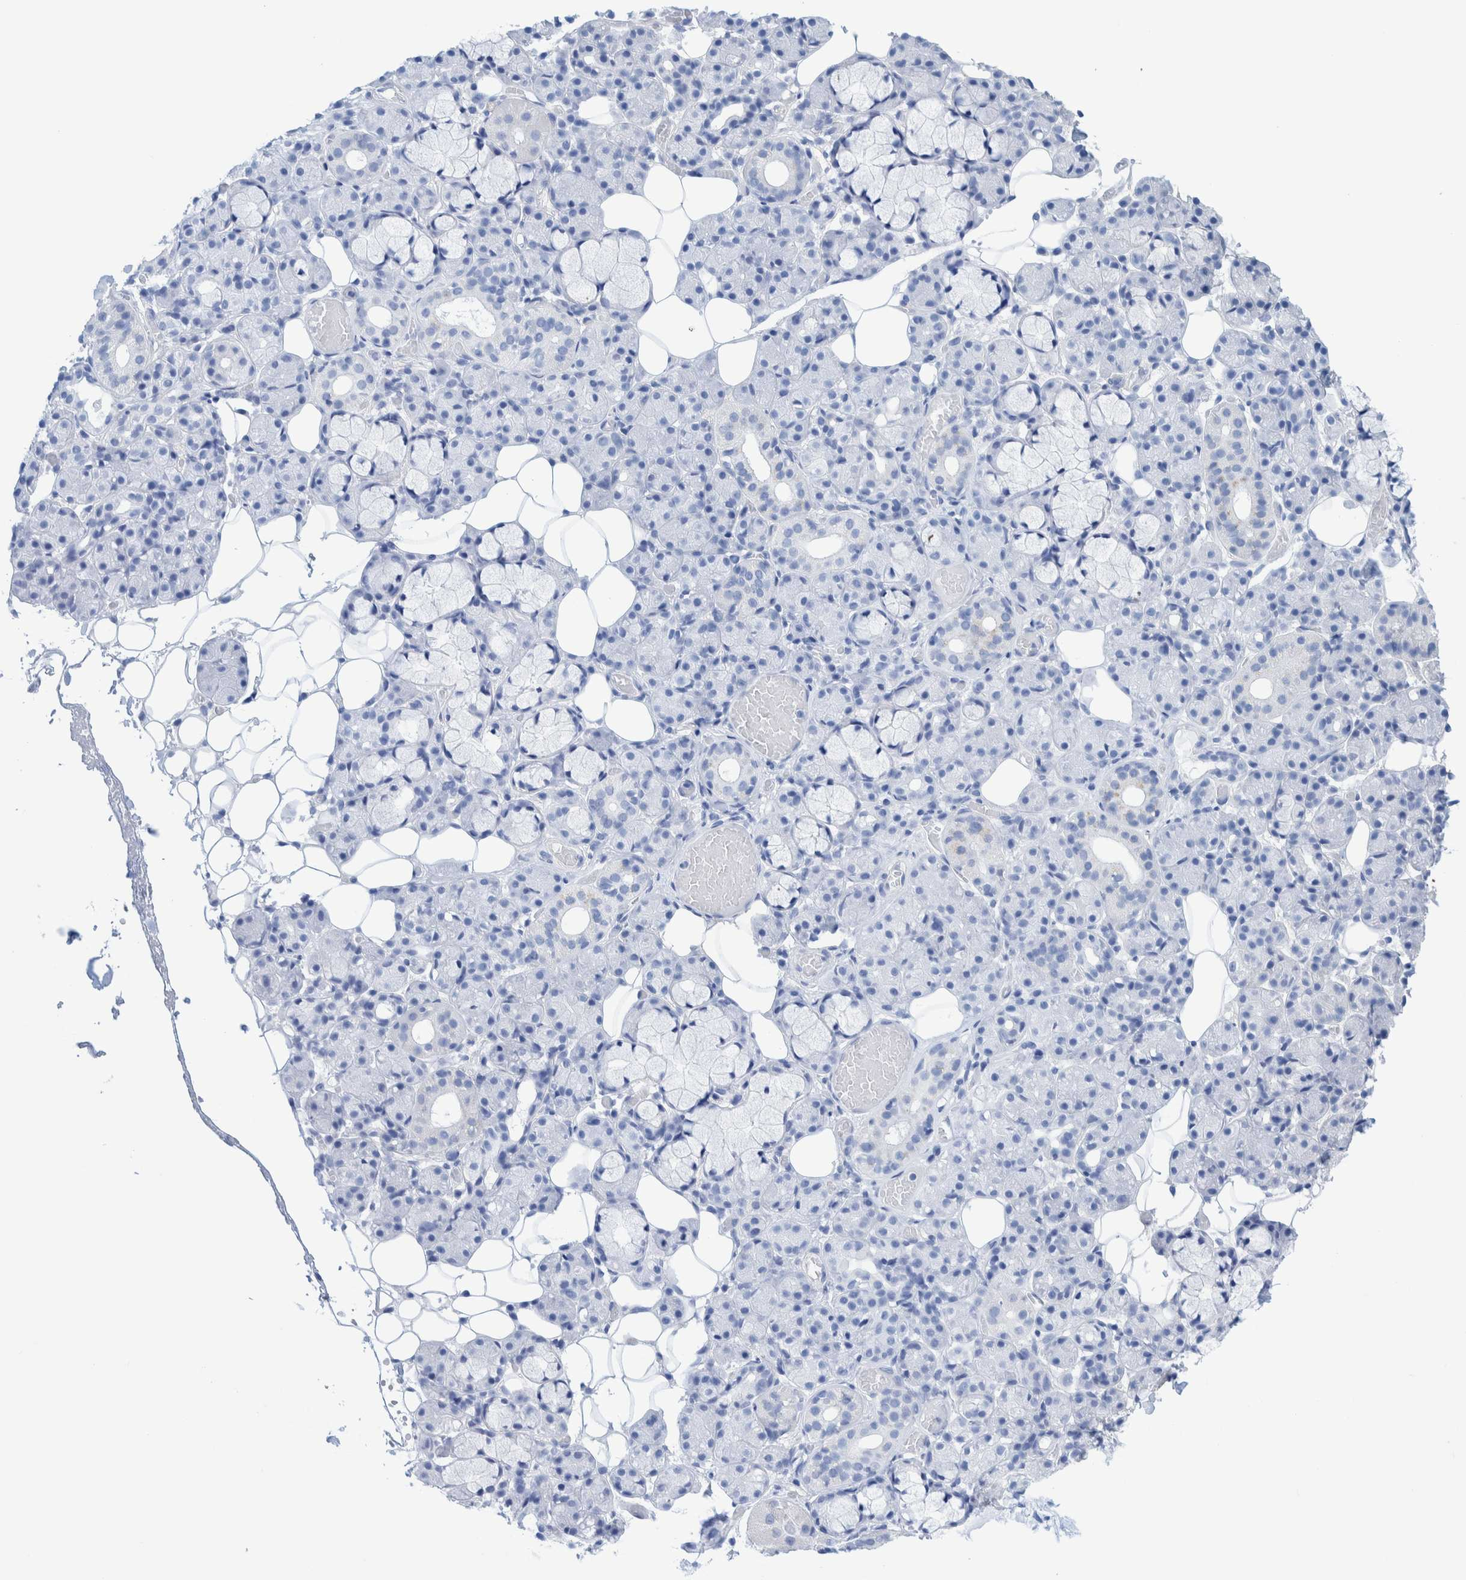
{"staining": {"intensity": "negative", "quantity": "none", "location": "none"}, "tissue": "salivary gland", "cell_type": "Glandular cells", "image_type": "normal", "snomed": [{"axis": "morphology", "description": "Normal tissue, NOS"}, {"axis": "topography", "description": "Salivary gland"}], "caption": "High magnification brightfield microscopy of benign salivary gland stained with DAB (brown) and counterstained with hematoxylin (blue): glandular cells show no significant positivity. Nuclei are stained in blue.", "gene": "PERP", "patient": {"sex": "male", "age": 63}}